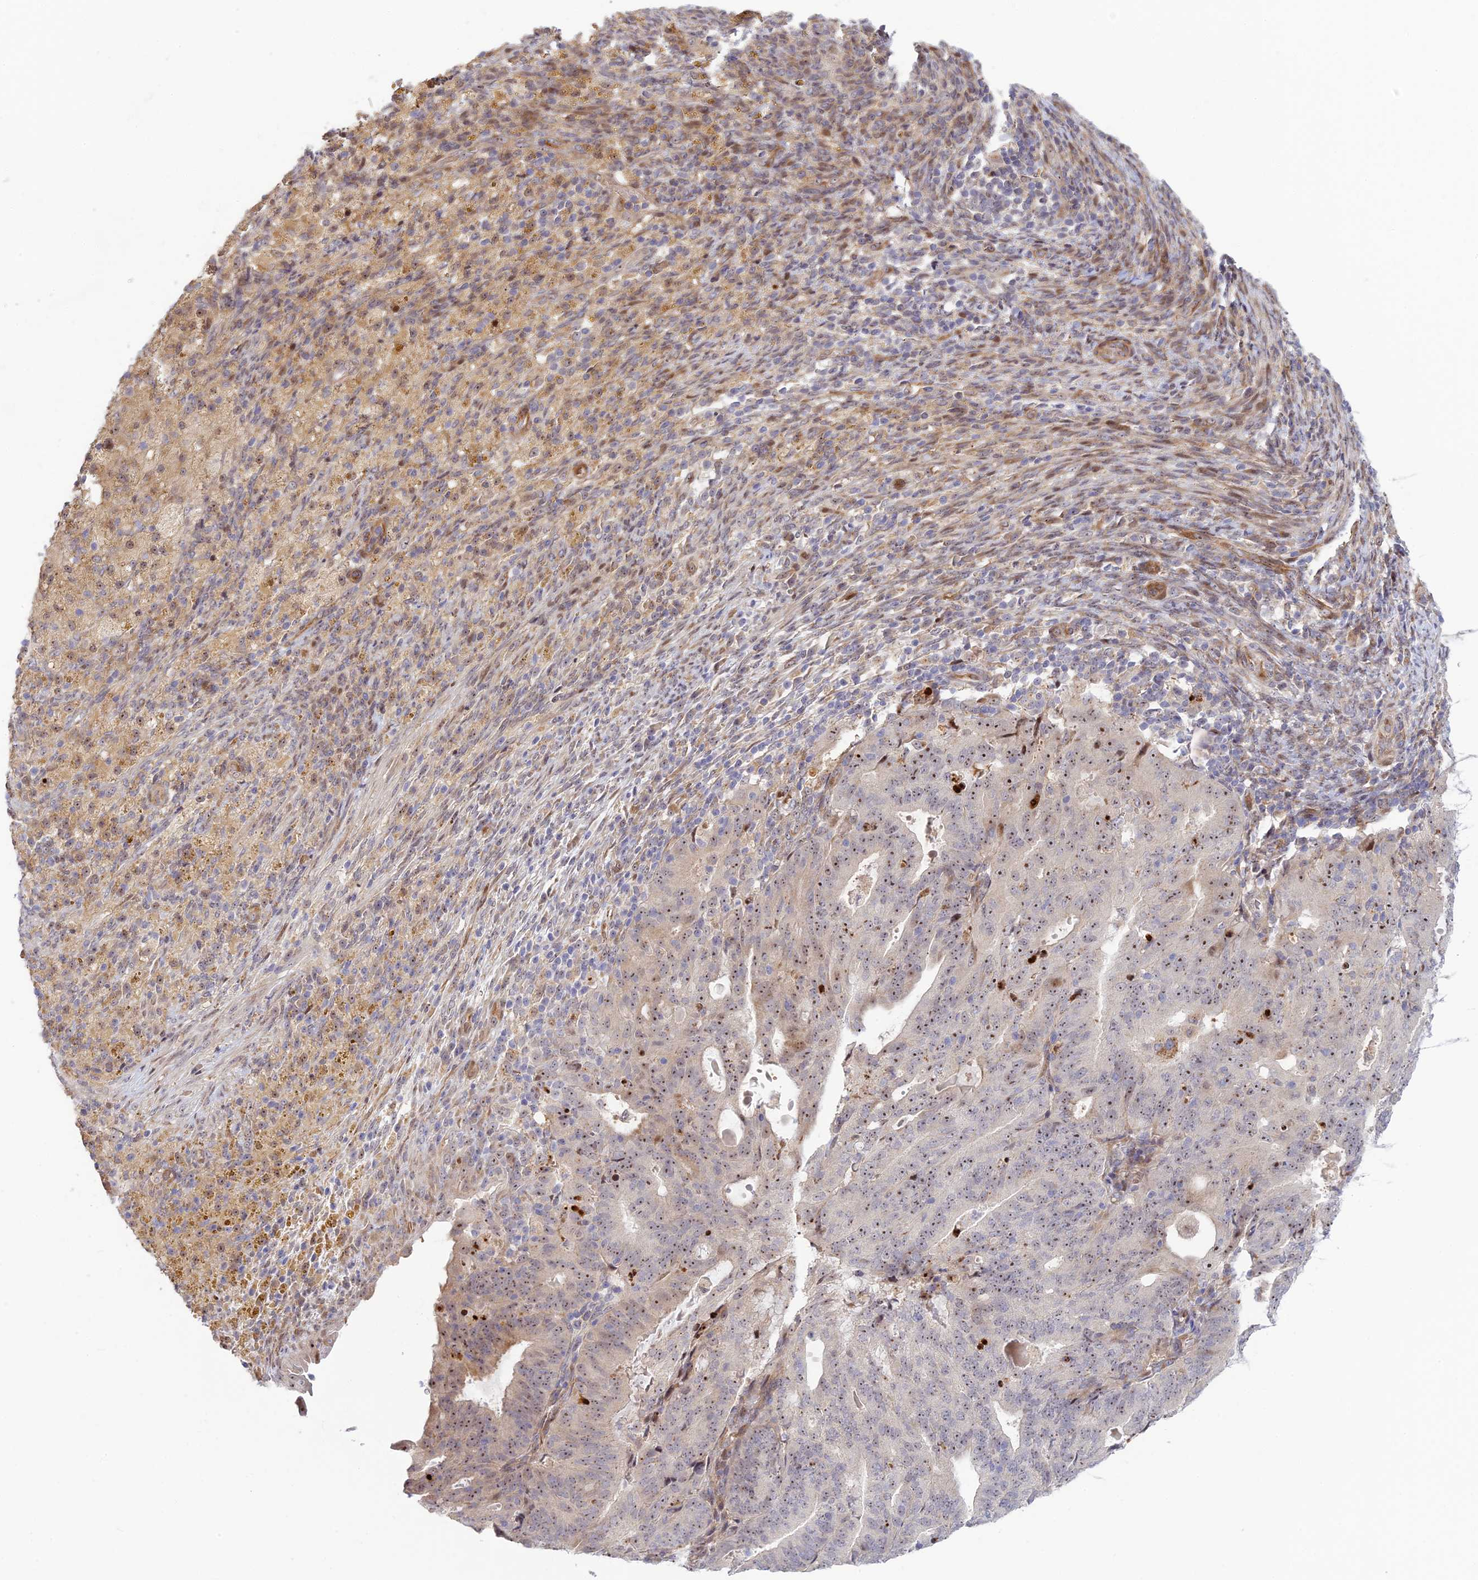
{"staining": {"intensity": "weak", "quantity": "25%-75%", "location": "cytoplasmic/membranous,nuclear"}, "tissue": "endometrial cancer", "cell_type": "Tumor cells", "image_type": "cancer", "snomed": [{"axis": "morphology", "description": "Adenocarcinoma, NOS"}, {"axis": "topography", "description": "Endometrium"}], "caption": "Human endometrial cancer stained with a protein marker exhibits weak staining in tumor cells.", "gene": "UFSP2", "patient": {"sex": "female", "age": 70}}